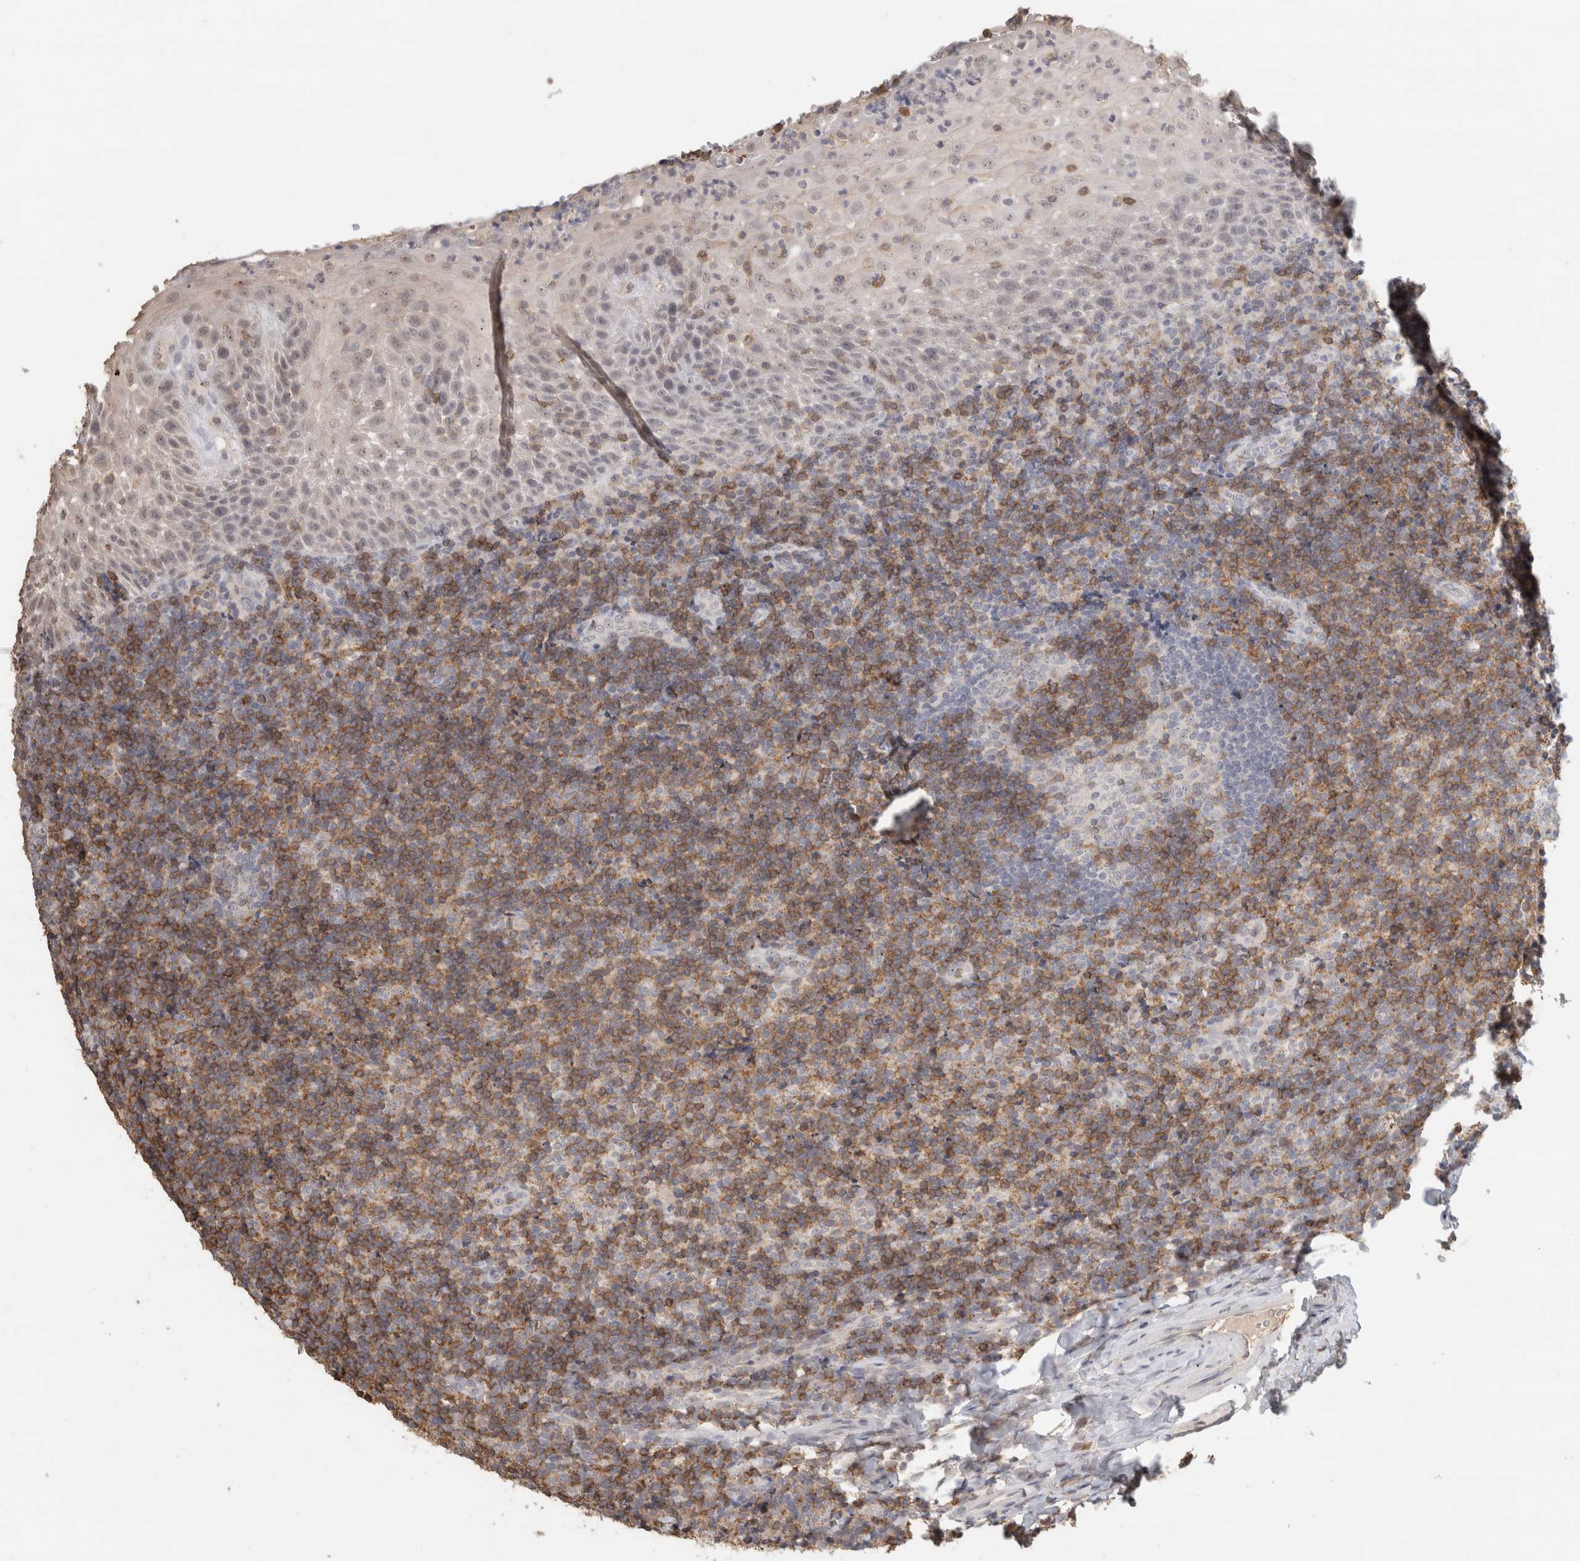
{"staining": {"intensity": "negative", "quantity": "none", "location": "none"}, "tissue": "tonsil", "cell_type": "Germinal center cells", "image_type": "normal", "snomed": [{"axis": "morphology", "description": "Normal tissue, NOS"}, {"axis": "topography", "description": "Tonsil"}], "caption": "Immunohistochemical staining of benign tonsil displays no significant positivity in germinal center cells.", "gene": "TRAT1", "patient": {"sex": "male", "age": 37}}